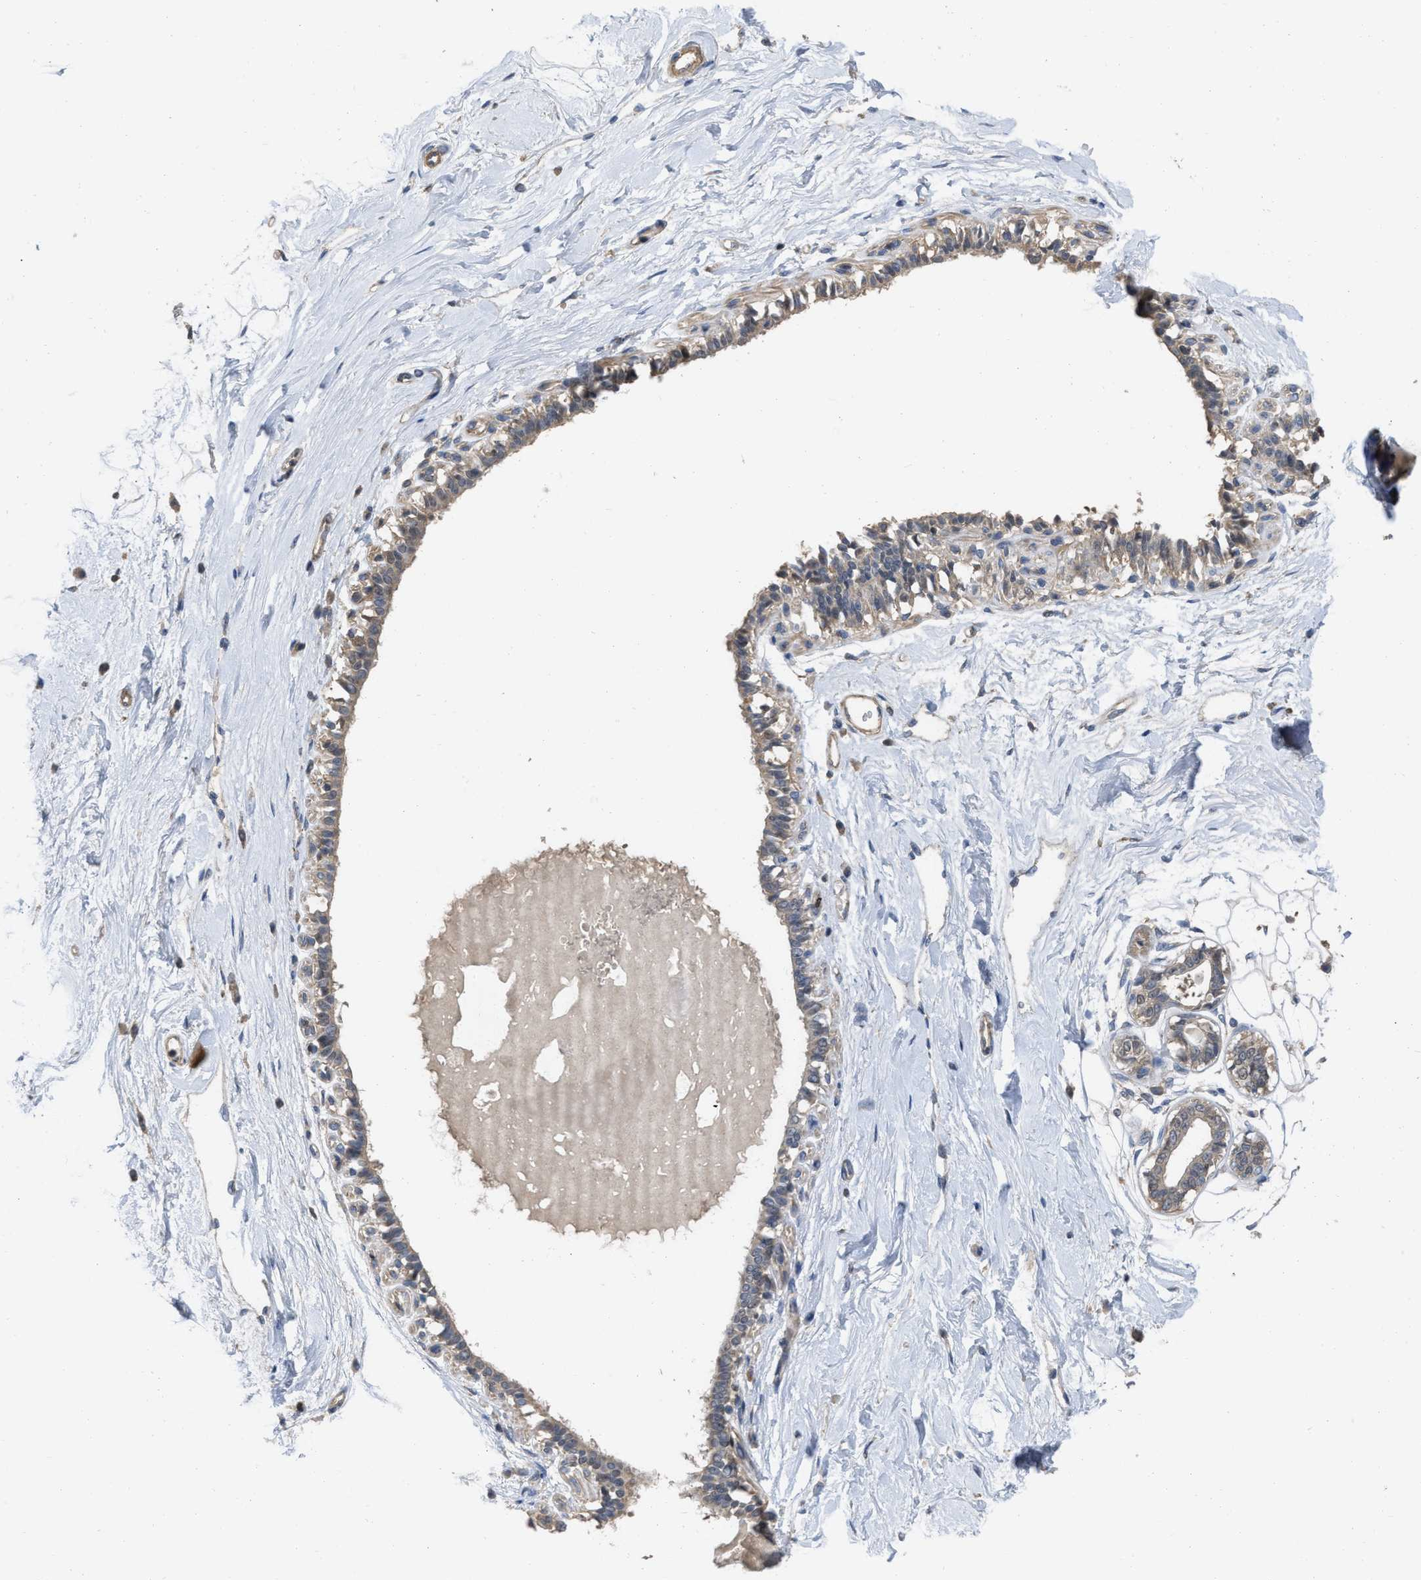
{"staining": {"intensity": "negative", "quantity": "none", "location": "none"}, "tissue": "breast", "cell_type": "Adipocytes", "image_type": "normal", "snomed": [{"axis": "morphology", "description": "Normal tissue, NOS"}, {"axis": "topography", "description": "Breast"}], "caption": "This is an immunohistochemistry photomicrograph of normal breast. There is no expression in adipocytes.", "gene": "NAPEPLD", "patient": {"sex": "female", "age": 45}}